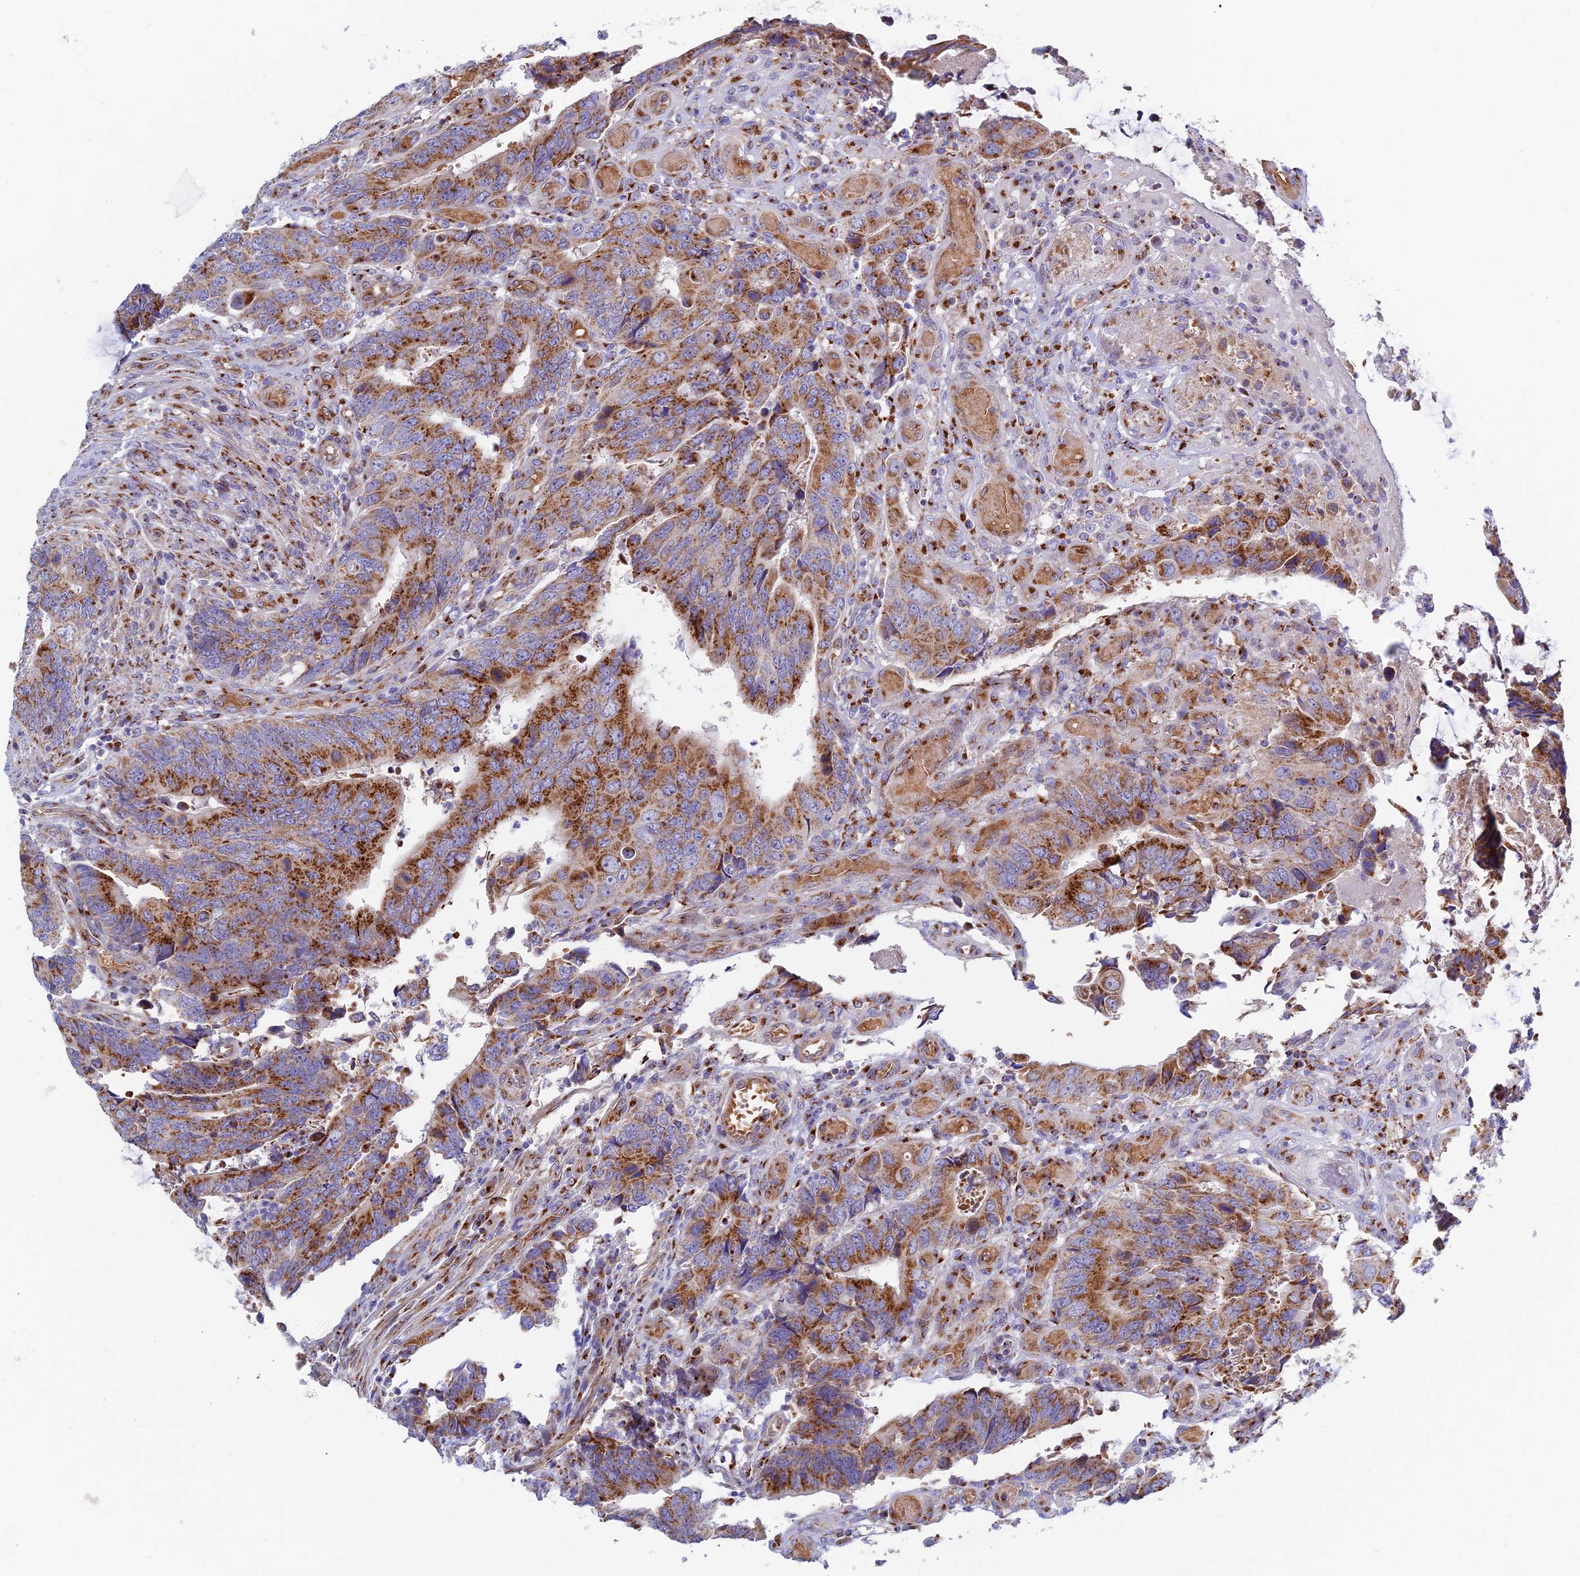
{"staining": {"intensity": "moderate", "quantity": ">75%", "location": "cytoplasmic/membranous"}, "tissue": "colorectal cancer", "cell_type": "Tumor cells", "image_type": "cancer", "snomed": [{"axis": "morphology", "description": "Adenocarcinoma, NOS"}, {"axis": "topography", "description": "Colon"}], "caption": "Protein staining demonstrates moderate cytoplasmic/membranous staining in about >75% of tumor cells in colorectal cancer (adenocarcinoma). The staining was performed using DAB (3,3'-diaminobenzidine) to visualize the protein expression in brown, while the nuclei were stained in blue with hematoxylin (Magnification: 20x).", "gene": "HS2ST1", "patient": {"sex": "male", "age": 87}}